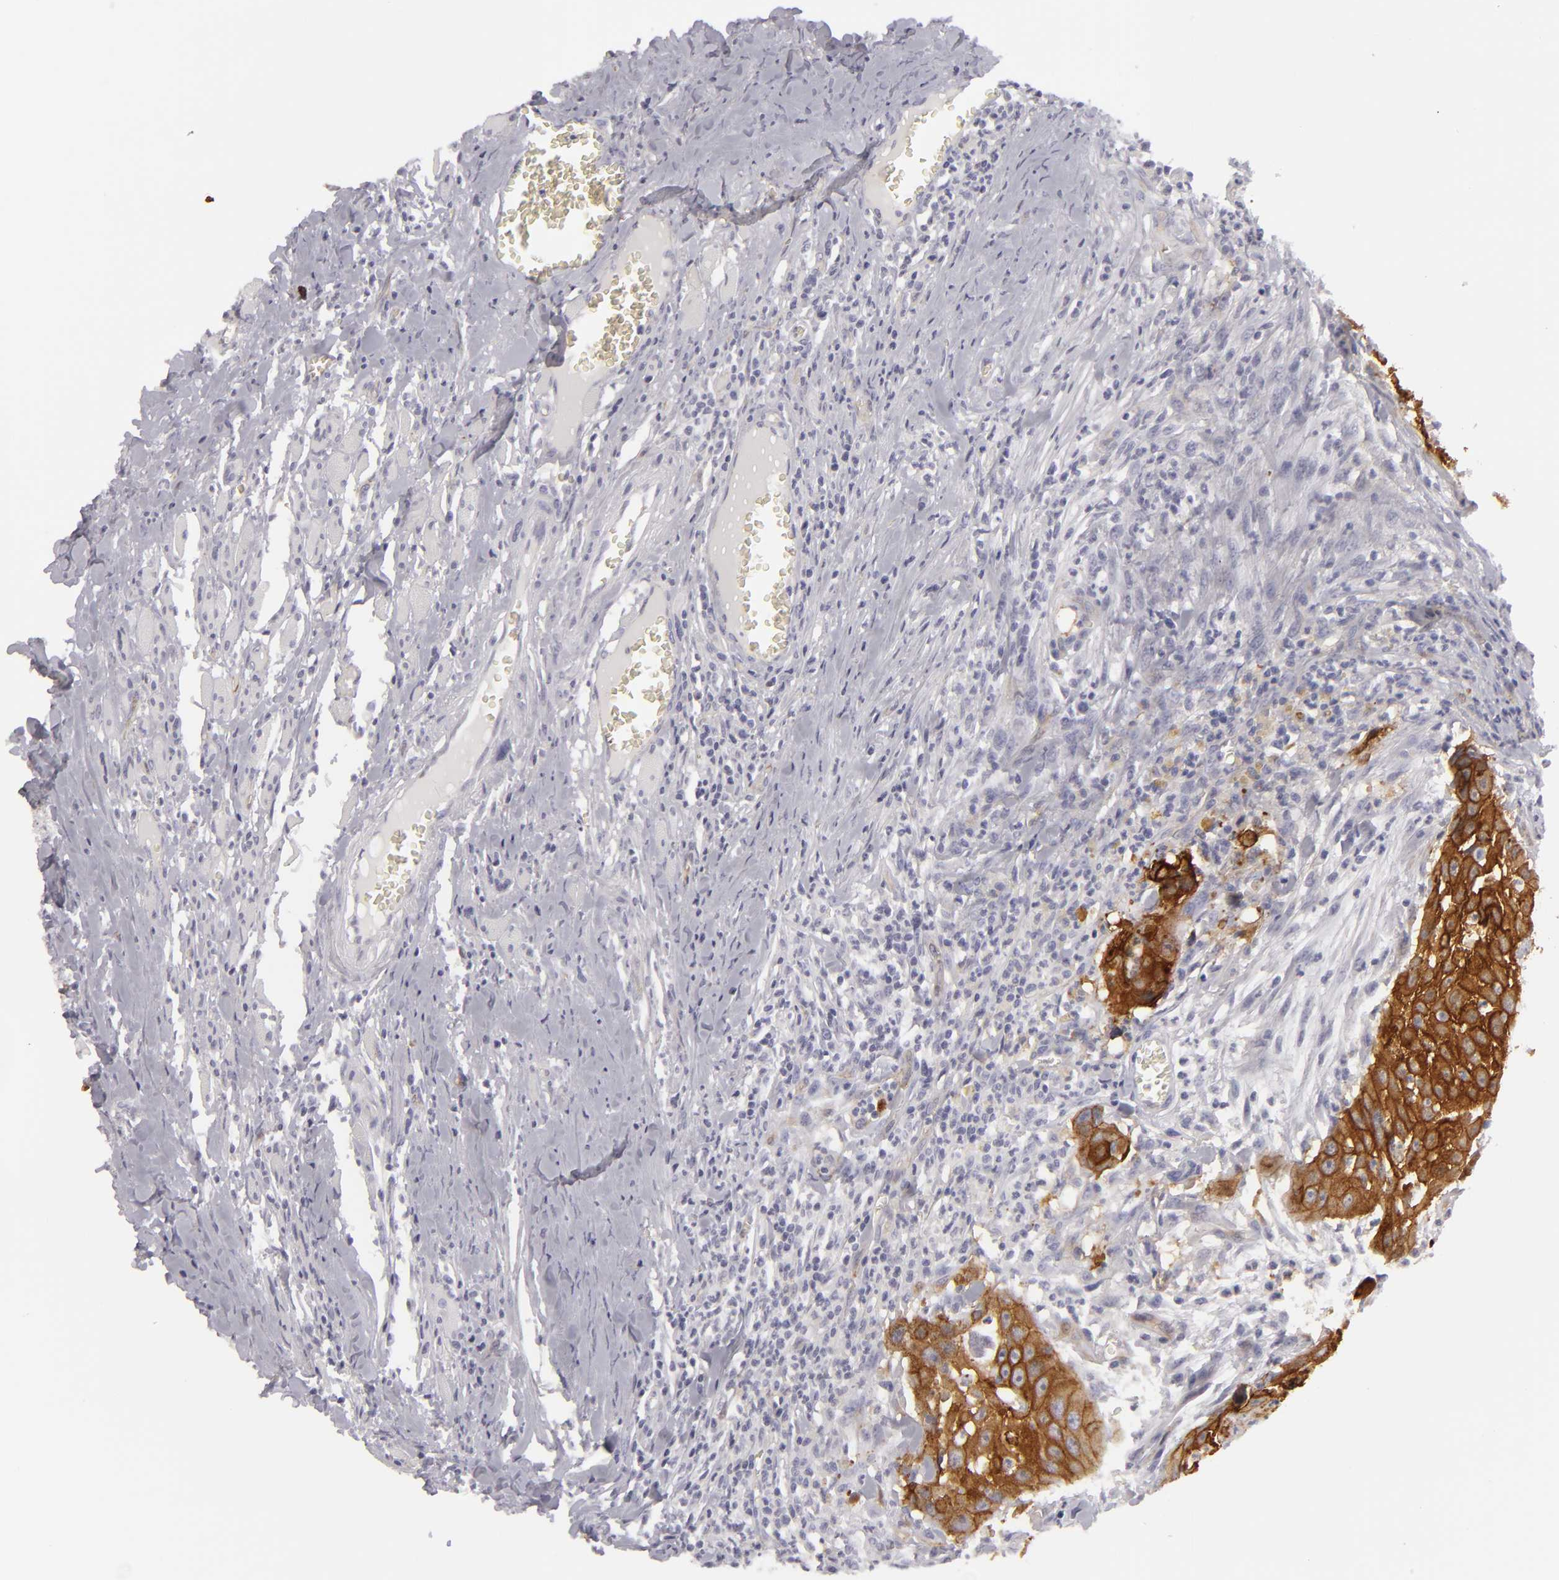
{"staining": {"intensity": "strong", "quantity": ">75%", "location": "cytoplasmic/membranous"}, "tissue": "head and neck cancer", "cell_type": "Tumor cells", "image_type": "cancer", "snomed": [{"axis": "morphology", "description": "Squamous cell carcinoma, NOS"}, {"axis": "topography", "description": "Head-Neck"}], "caption": "An immunohistochemistry micrograph of tumor tissue is shown. Protein staining in brown shows strong cytoplasmic/membranous positivity in head and neck cancer within tumor cells. (DAB (3,3'-diaminobenzidine) IHC with brightfield microscopy, high magnification).", "gene": "JUP", "patient": {"sex": "male", "age": 64}}